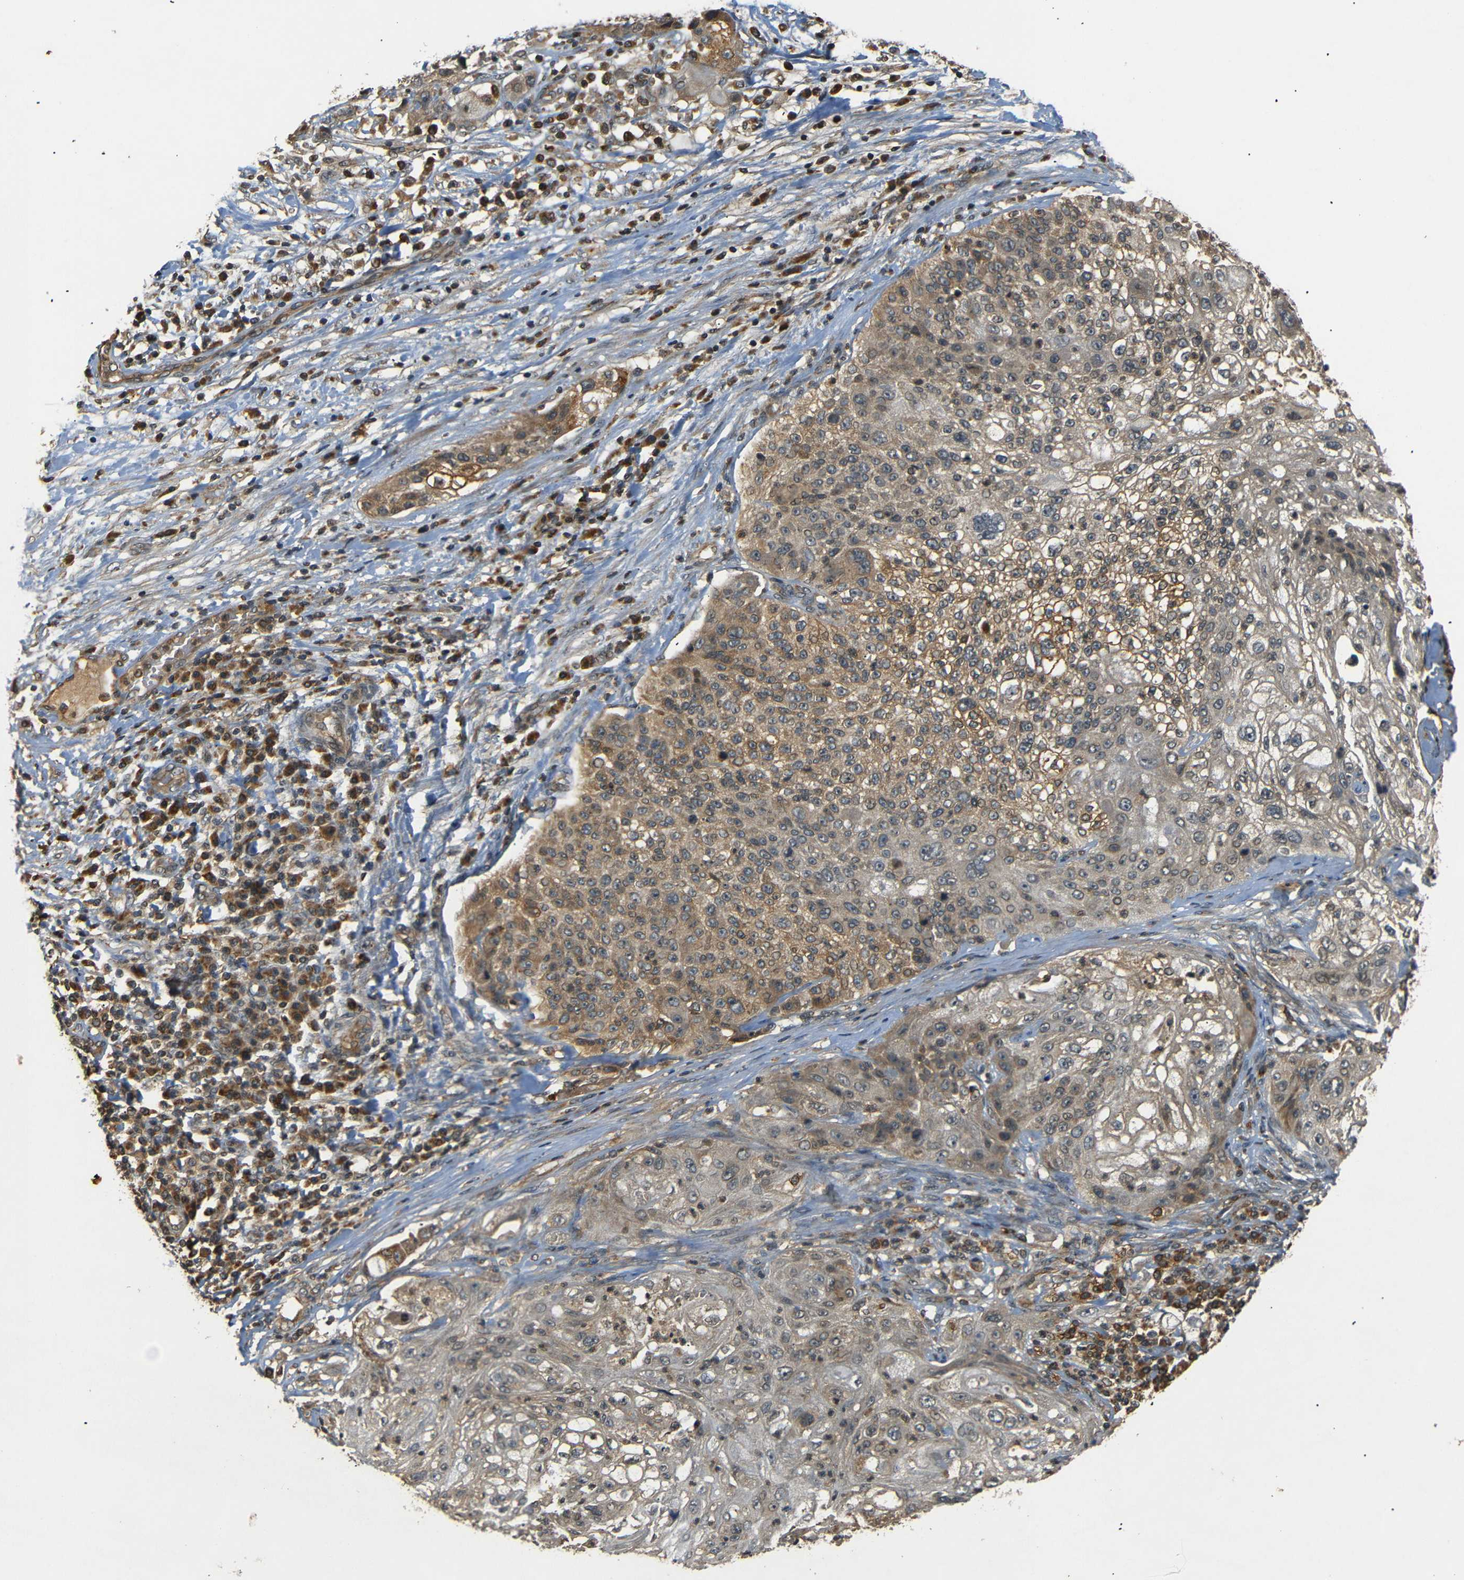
{"staining": {"intensity": "moderate", "quantity": ">75%", "location": "cytoplasmic/membranous"}, "tissue": "lung cancer", "cell_type": "Tumor cells", "image_type": "cancer", "snomed": [{"axis": "morphology", "description": "Inflammation, NOS"}, {"axis": "morphology", "description": "Squamous cell carcinoma, NOS"}, {"axis": "topography", "description": "Lymph node"}, {"axis": "topography", "description": "Soft tissue"}, {"axis": "topography", "description": "Lung"}], "caption": "High-magnification brightfield microscopy of squamous cell carcinoma (lung) stained with DAB (3,3'-diaminobenzidine) (brown) and counterstained with hematoxylin (blue). tumor cells exhibit moderate cytoplasmic/membranous expression is appreciated in about>75% of cells.", "gene": "TANK", "patient": {"sex": "male", "age": 66}}